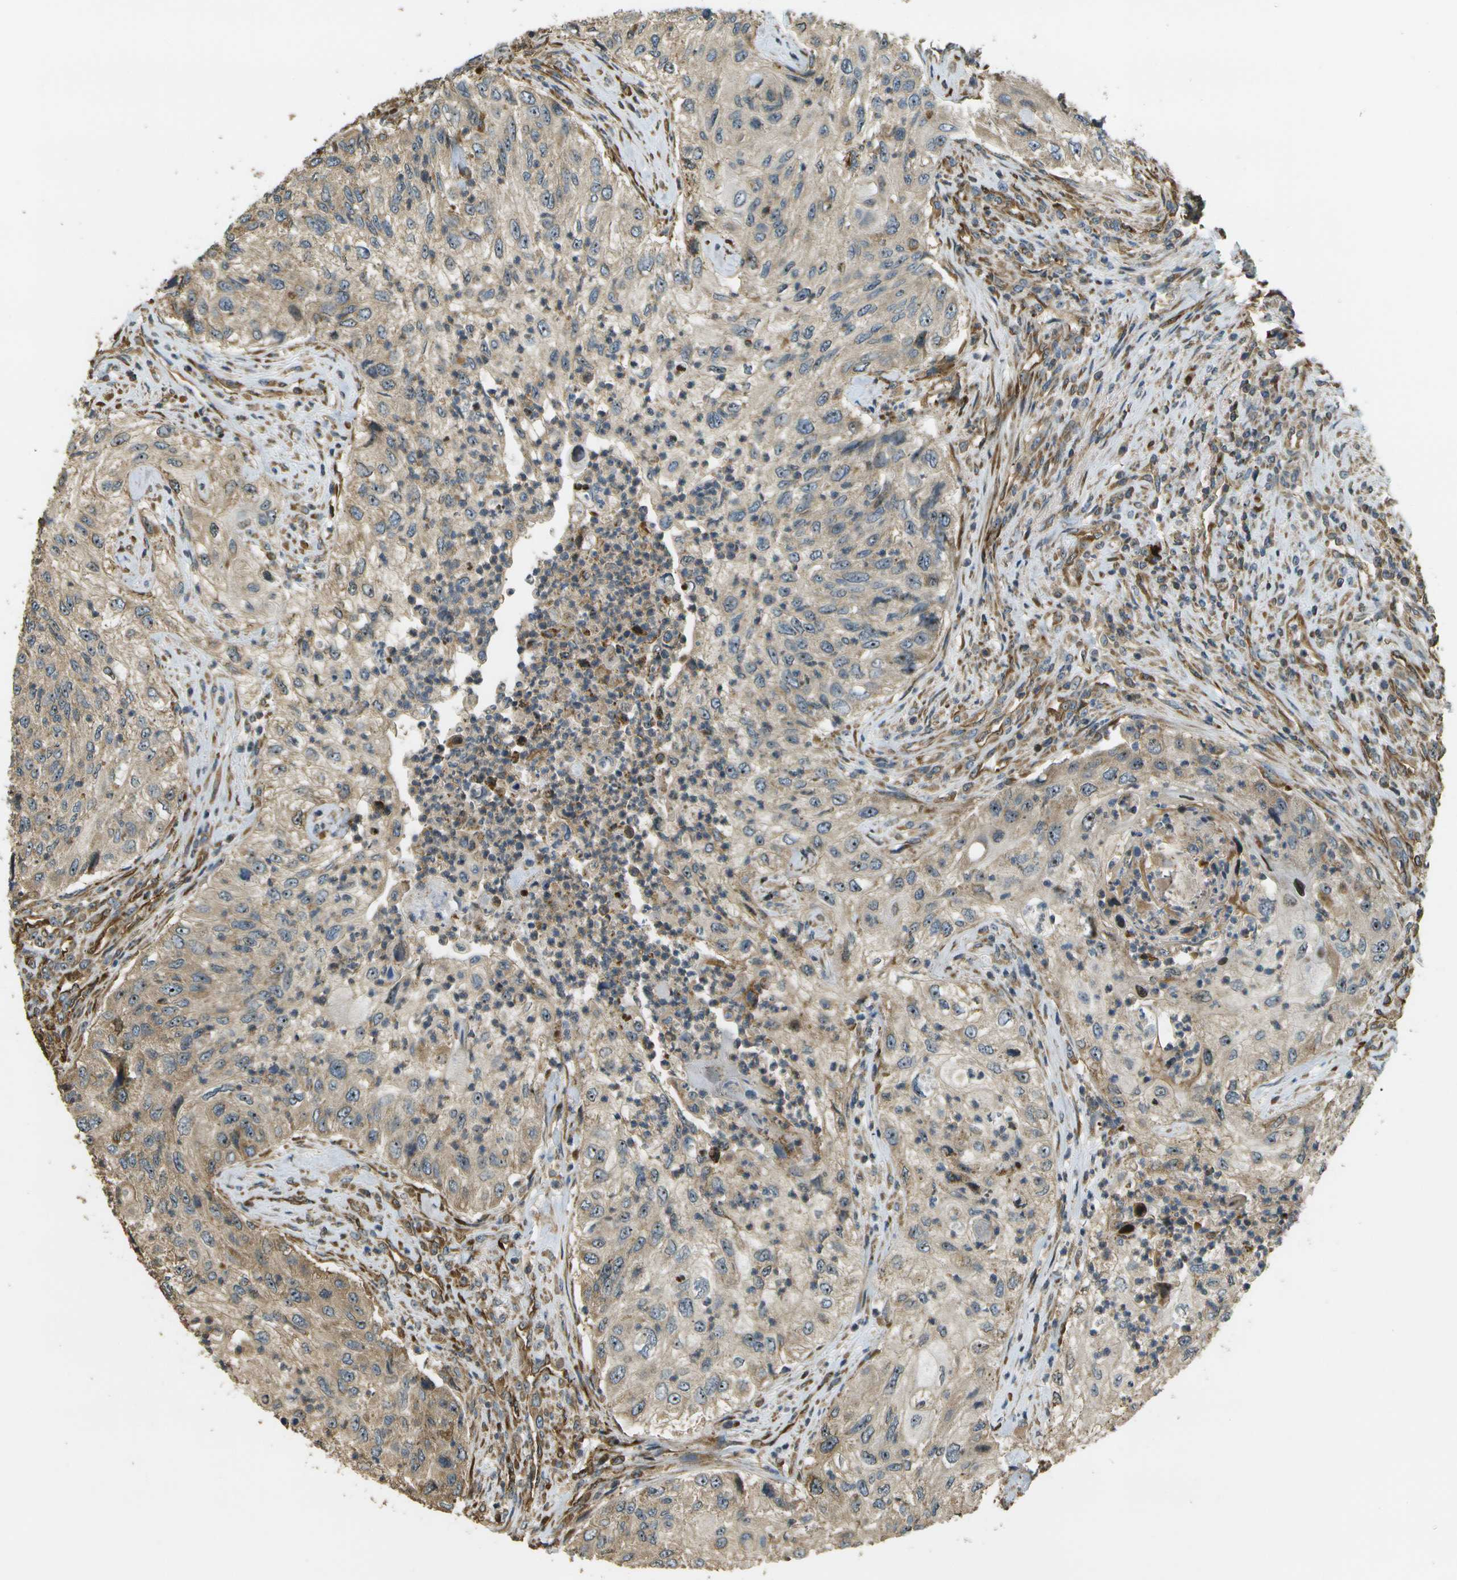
{"staining": {"intensity": "weak", "quantity": ">75%", "location": "cytoplasmic/membranous"}, "tissue": "urothelial cancer", "cell_type": "Tumor cells", "image_type": "cancer", "snomed": [{"axis": "morphology", "description": "Urothelial carcinoma, High grade"}, {"axis": "topography", "description": "Urinary bladder"}], "caption": "Tumor cells show weak cytoplasmic/membranous expression in about >75% of cells in urothelial cancer.", "gene": "LRP12", "patient": {"sex": "female", "age": 60}}